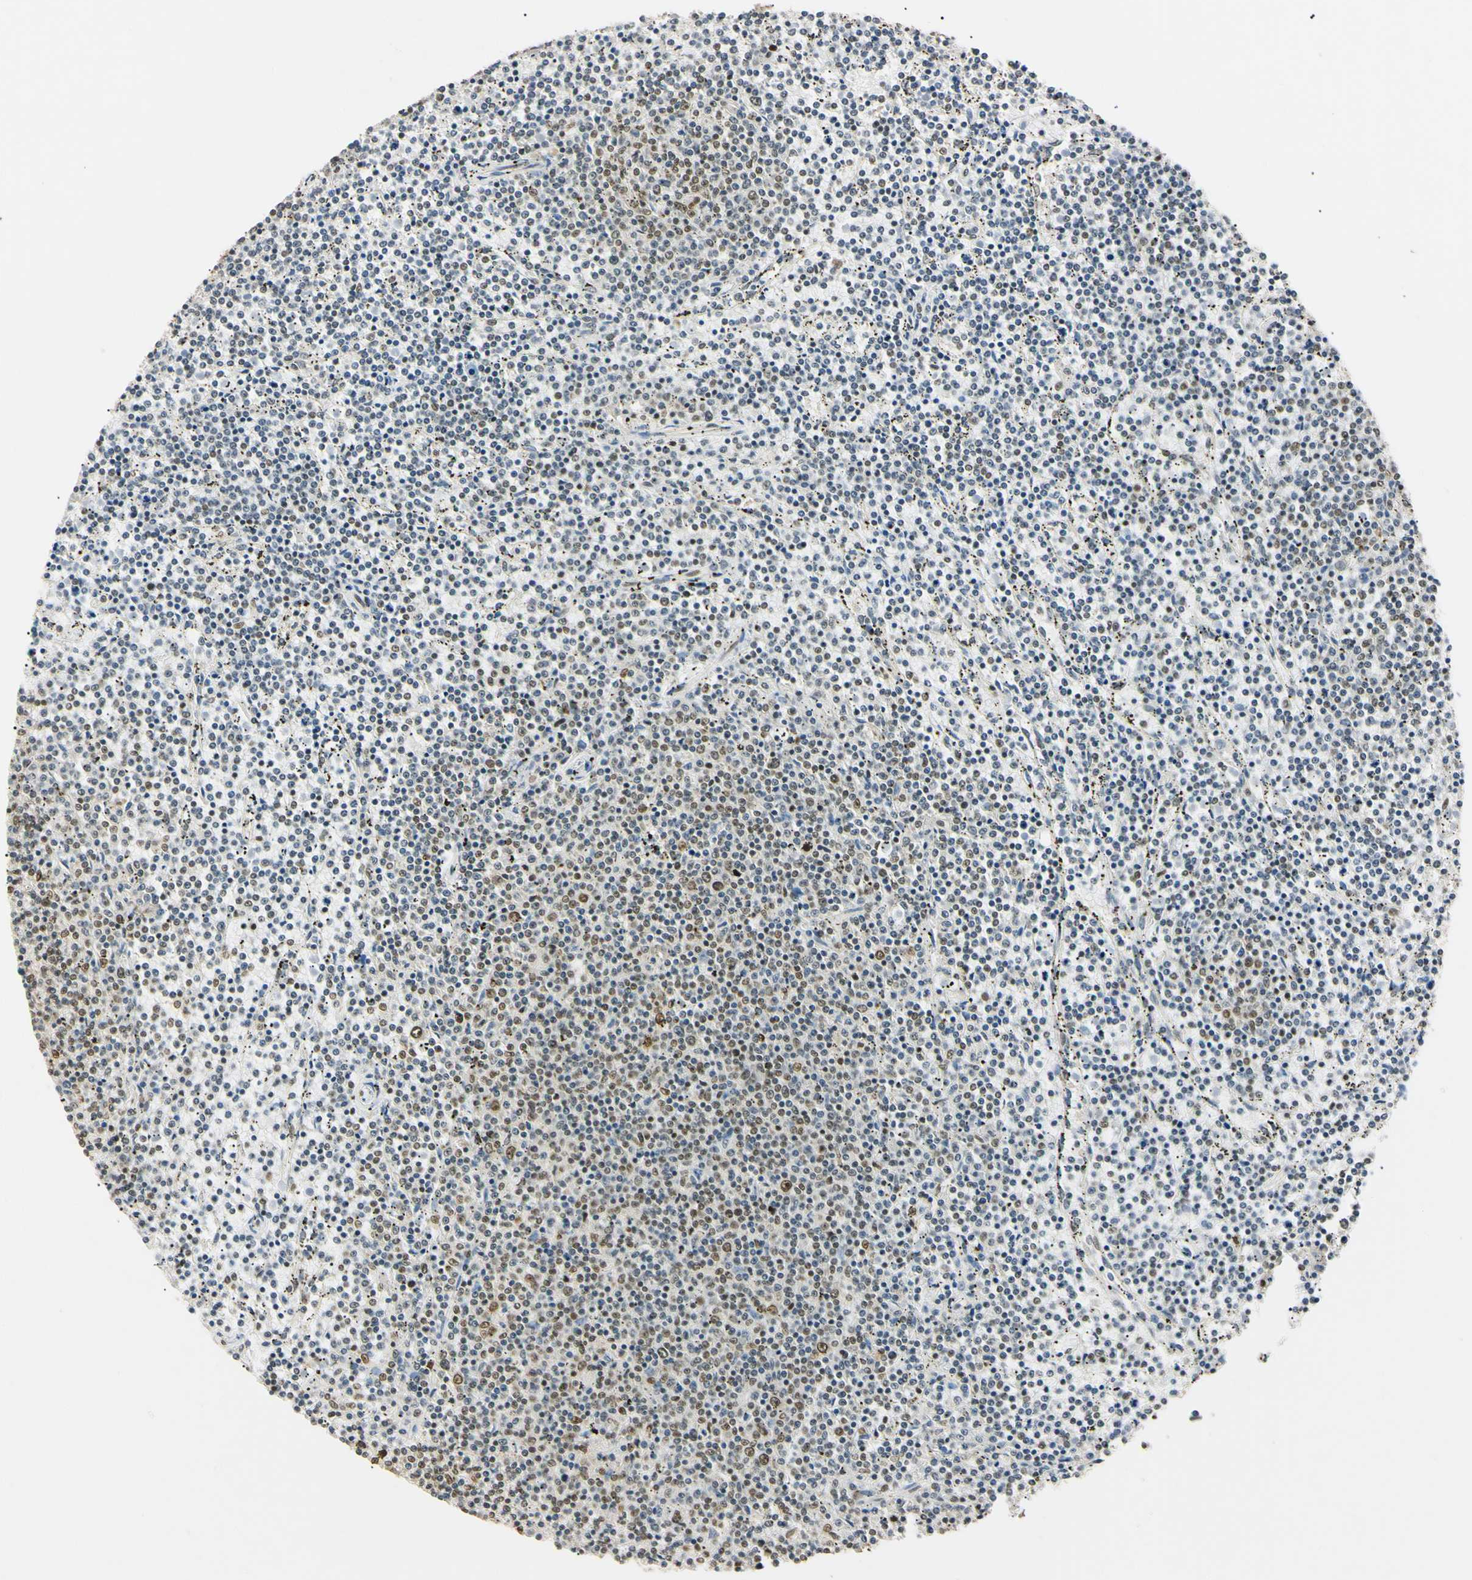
{"staining": {"intensity": "moderate", "quantity": "<25%", "location": "nuclear"}, "tissue": "lymphoma", "cell_type": "Tumor cells", "image_type": "cancer", "snomed": [{"axis": "morphology", "description": "Malignant lymphoma, non-Hodgkin's type, Low grade"}, {"axis": "topography", "description": "Spleen"}], "caption": "Human lymphoma stained with a protein marker demonstrates moderate staining in tumor cells.", "gene": "SMARCA5", "patient": {"sex": "female", "age": 50}}